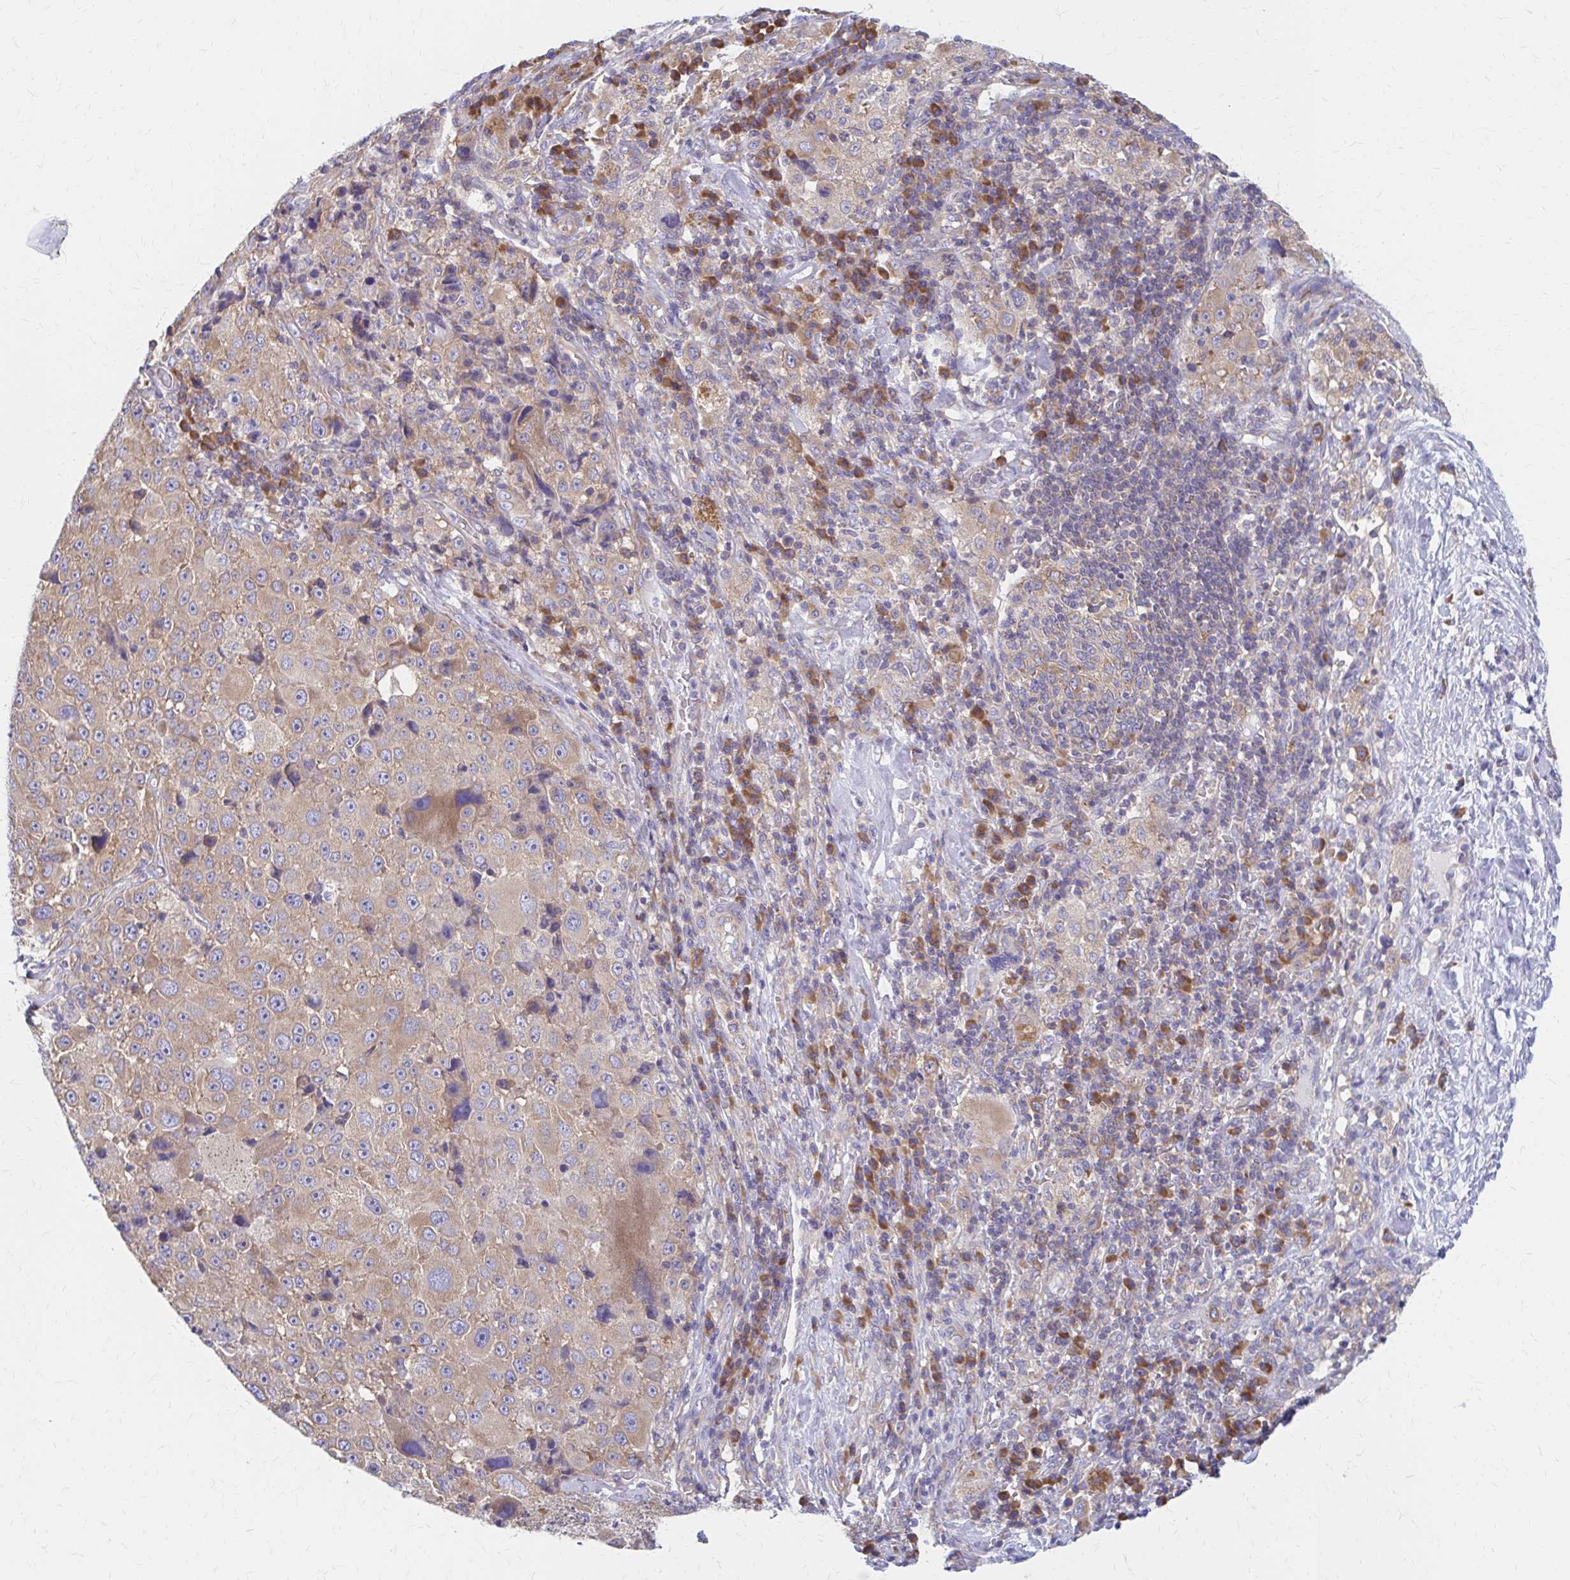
{"staining": {"intensity": "moderate", "quantity": ">75%", "location": "cytoplasmic/membranous"}, "tissue": "melanoma", "cell_type": "Tumor cells", "image_type": "cancer", "snomed": [{"axis": "morphology", "description": "Malignant melanoma, Metastatic site"}, {"axis": "topography", "description": "Lymph node"}], "caption": "An image showing moderate cytoplasmic/membranous positivity in about >75% of tumor cells in melanoma, as visualized by brown immunohistochemical staining.", "gene": "RPL27A", "patient": {"sex": "male", "age": 62}}